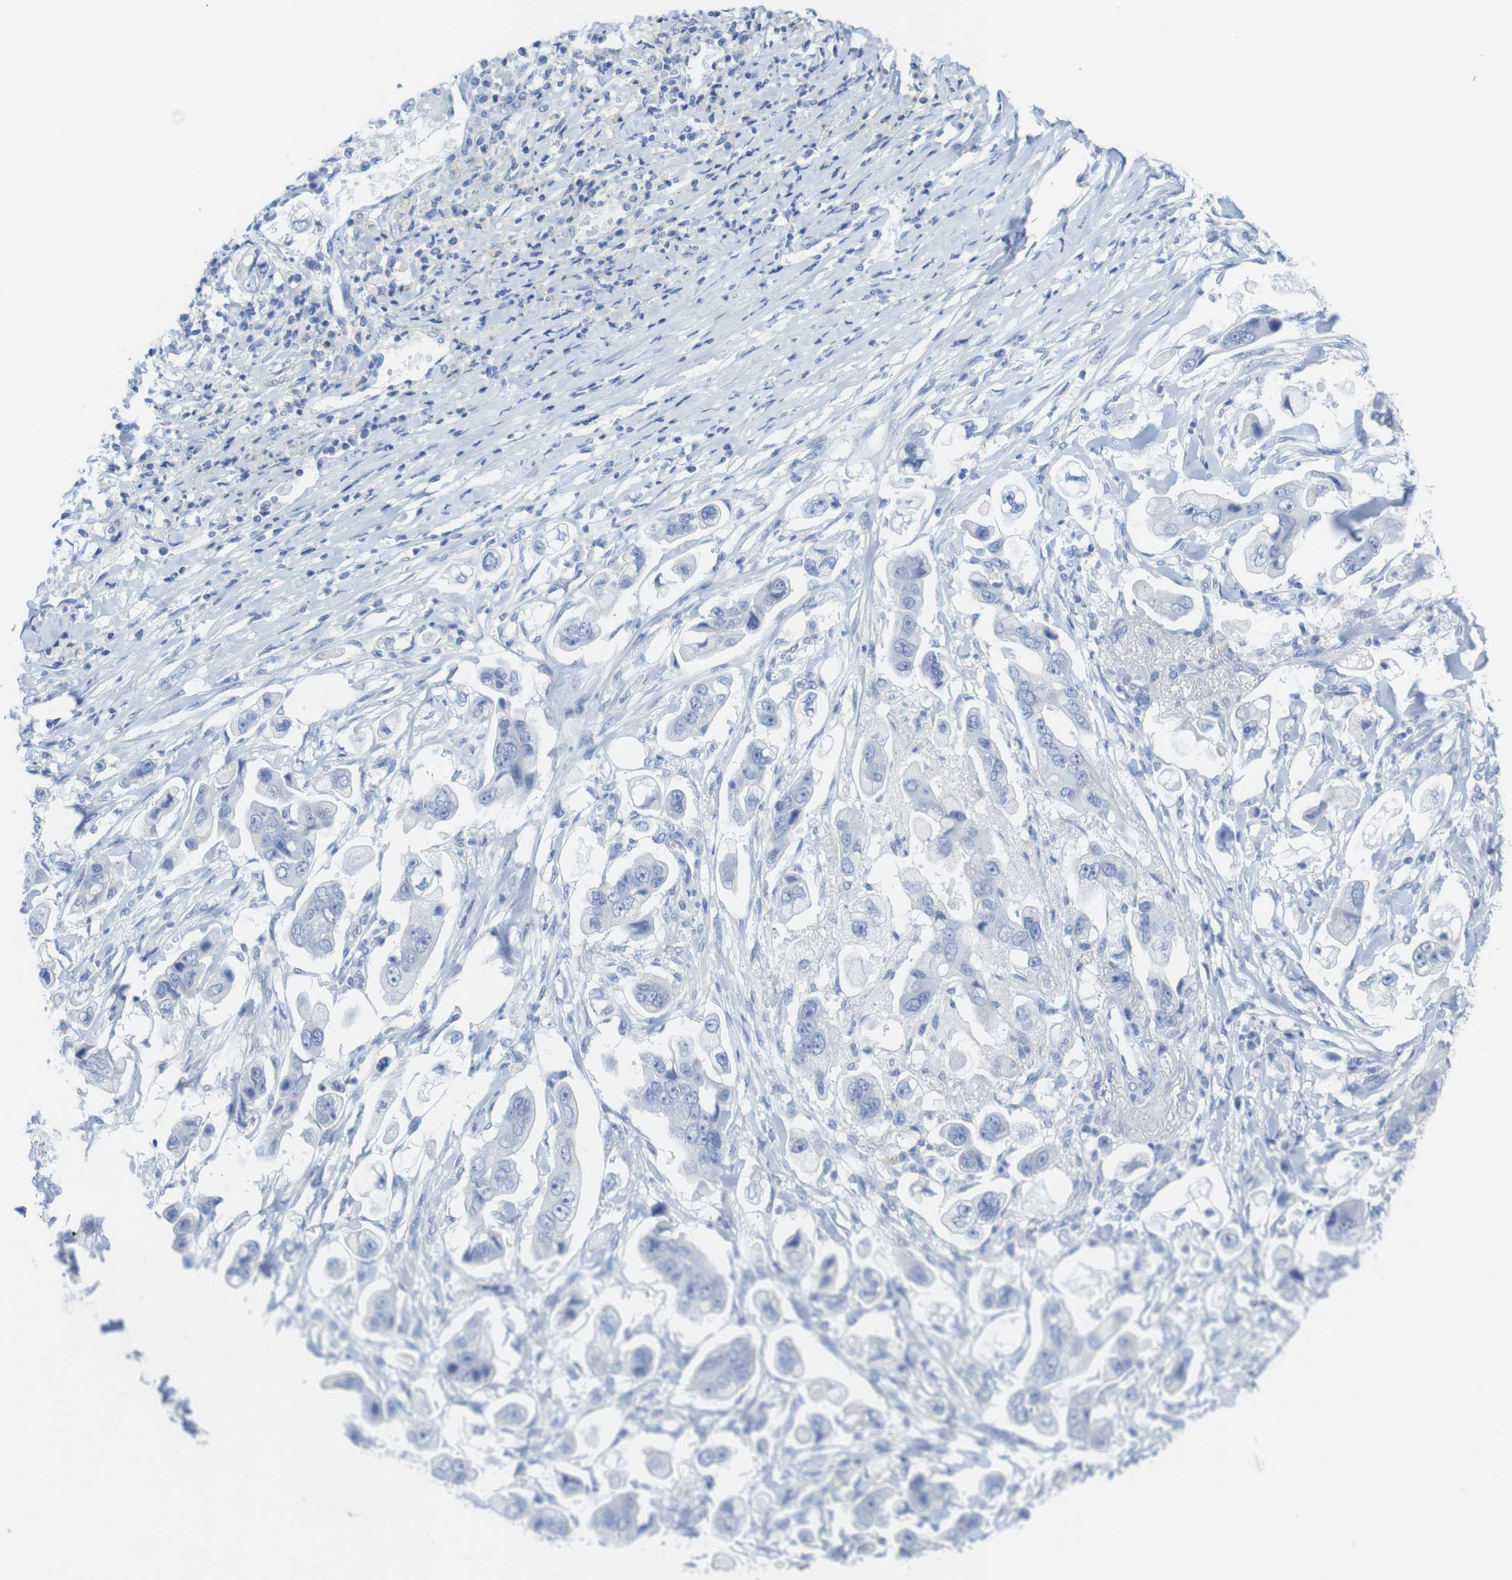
{"staining": {"intensity": "negative", "quantity": "none", "location": "none"}, "tissue": "stomach cancer", "cell_type": "Tumor cells", "image_type": "cancer", "snomed": [{"axis": "morphology", "description": "Adenocarcinoma, NOS"}, {"axis": "topography", "description": "Stomach"}], "caption": "Adenocarcinoma (stomach) was stained to show a protein in brown. There is no significant staining in tumor cells.", "gene": "LAG3", "patient": {"sex": "male", "age": 62}}